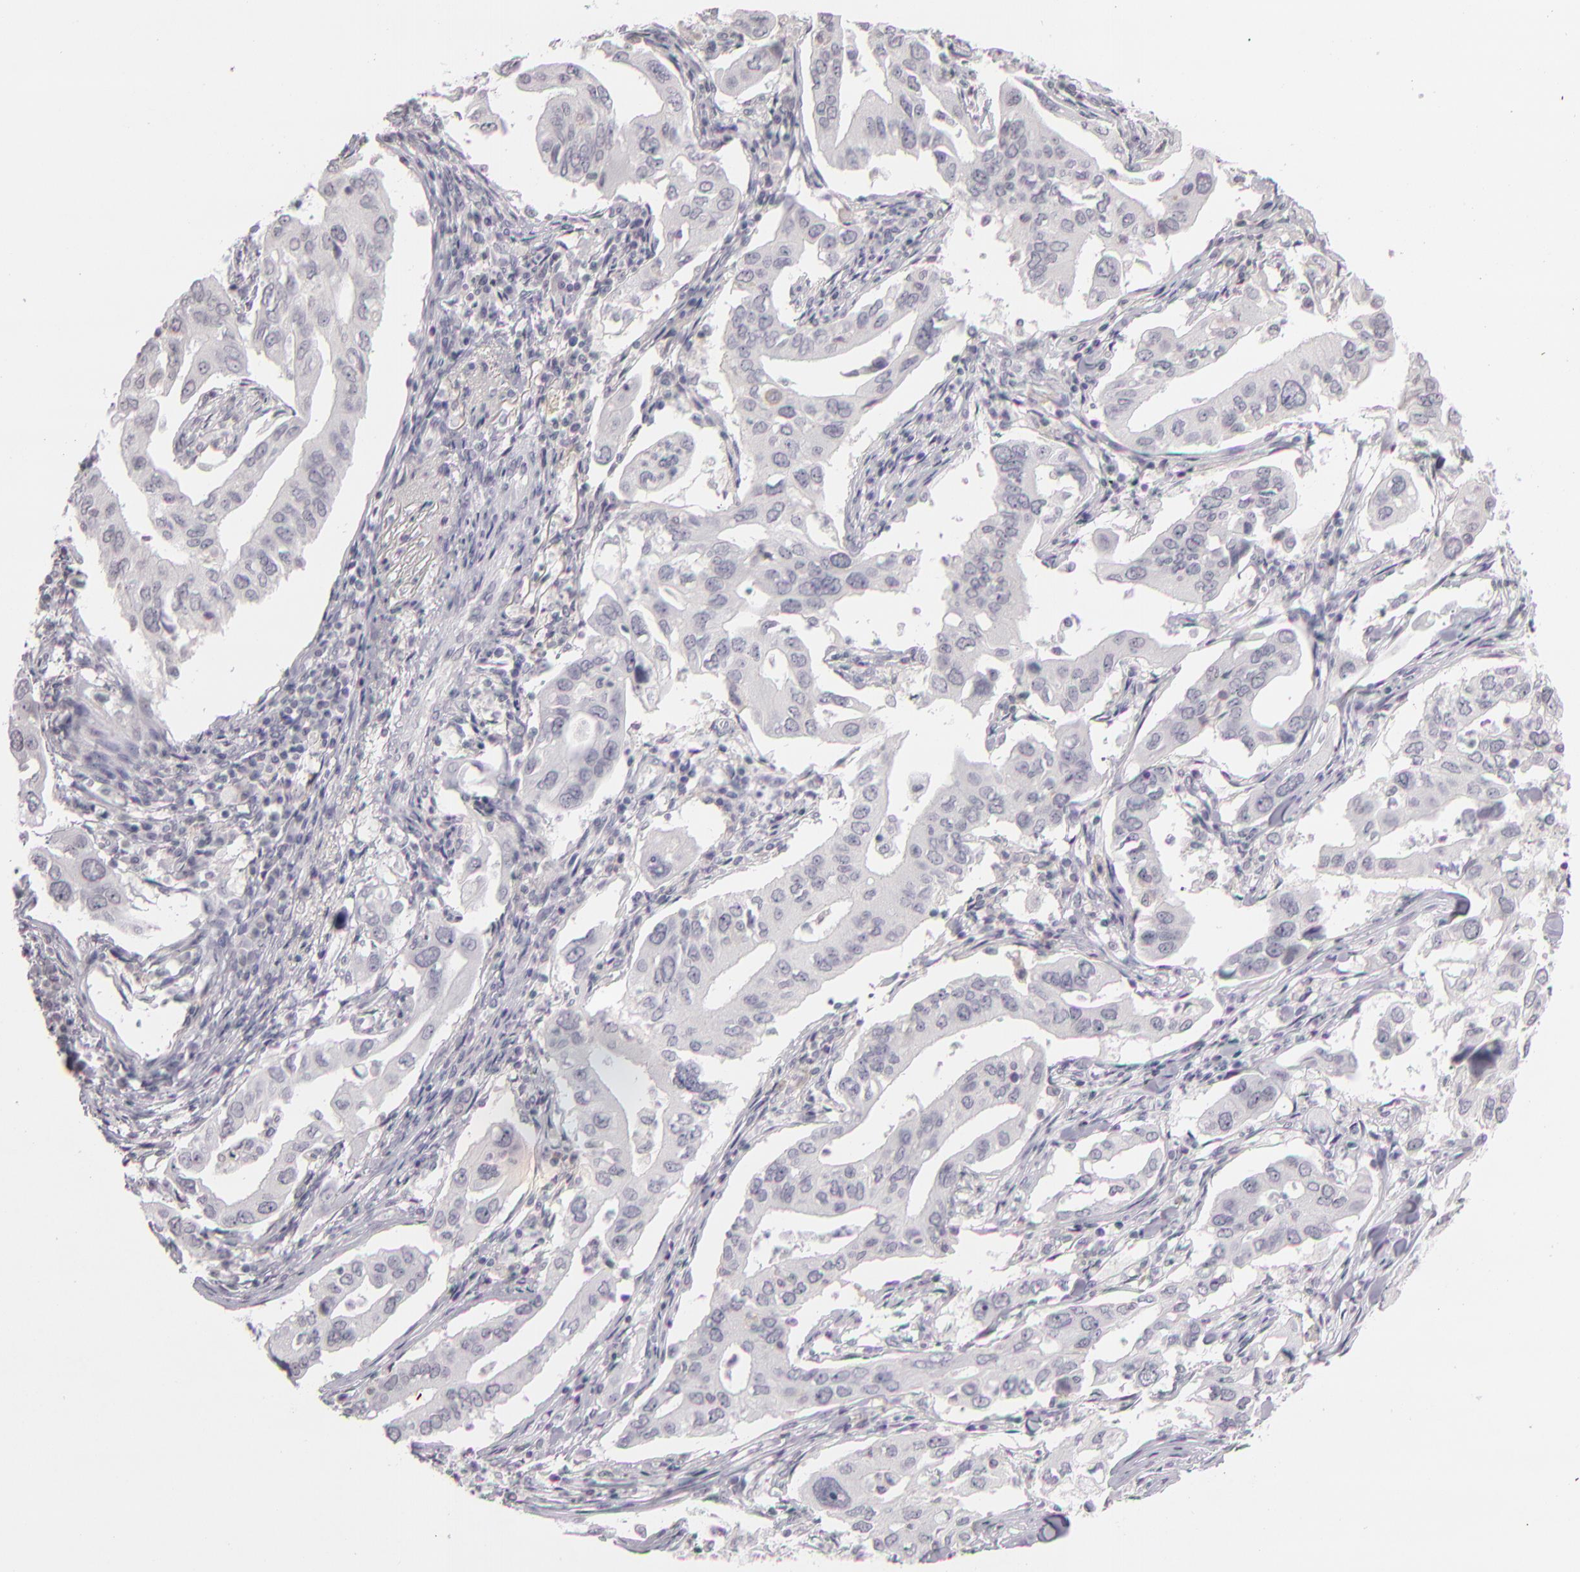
{"staining": {"intensity": "negative", "quantity": "none", "location": "none"}, "tissue": "lung cancer", "cell_type": "Tumor cells", "image_type": "cancer", "snomed": [{"axis": "morphology", "description": "Adenocarcinoma, NOS"}, {"axis": "topography", "description": "Lung"}], "caption": "Tumor cells are negative for protein expression in human lung cancer.", "gene": "CD40", "patient": {"sex": "male", "age": 48}}